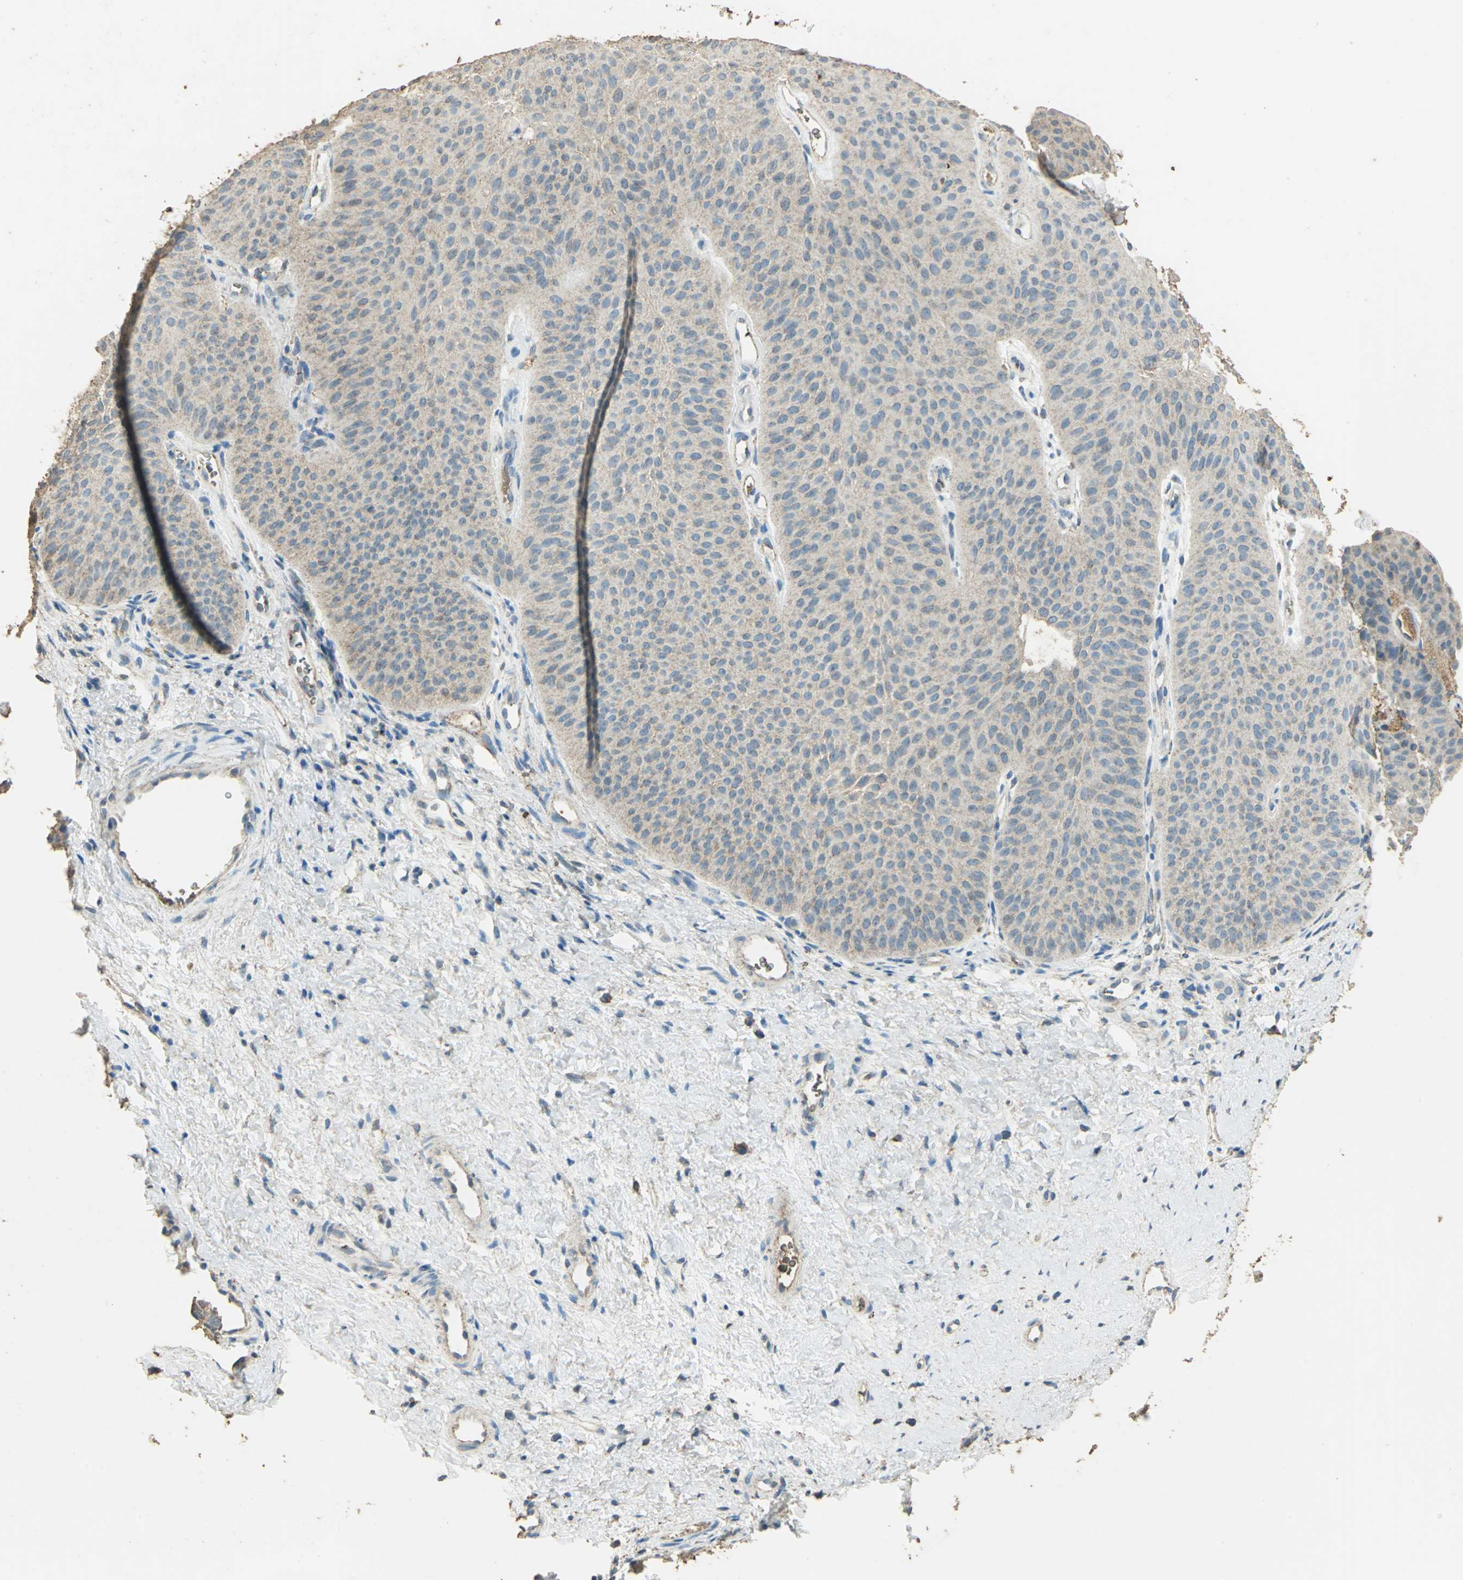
{"staining": {"intensity": "weak", "quantity": ">75%", "location": "cytoplasmic/membranous"}, "tissue": "urothelial cancer", "cell_type": "Tumor cells", "image_type": "cancer", "snomed": [{"axis": "morphology", "description": "Urothelial carcinoma, Low grade"}, {"axis": "topography", "description": "Urinary bladder"}], "caption": "Protein analysis of urothelial cancer tissue shows weak cytoplasmic/membranous expression in approximately >75% of tumor cells.", "gene": "TRAPPC2", "patient": {"sex": "female", "age": 60}}